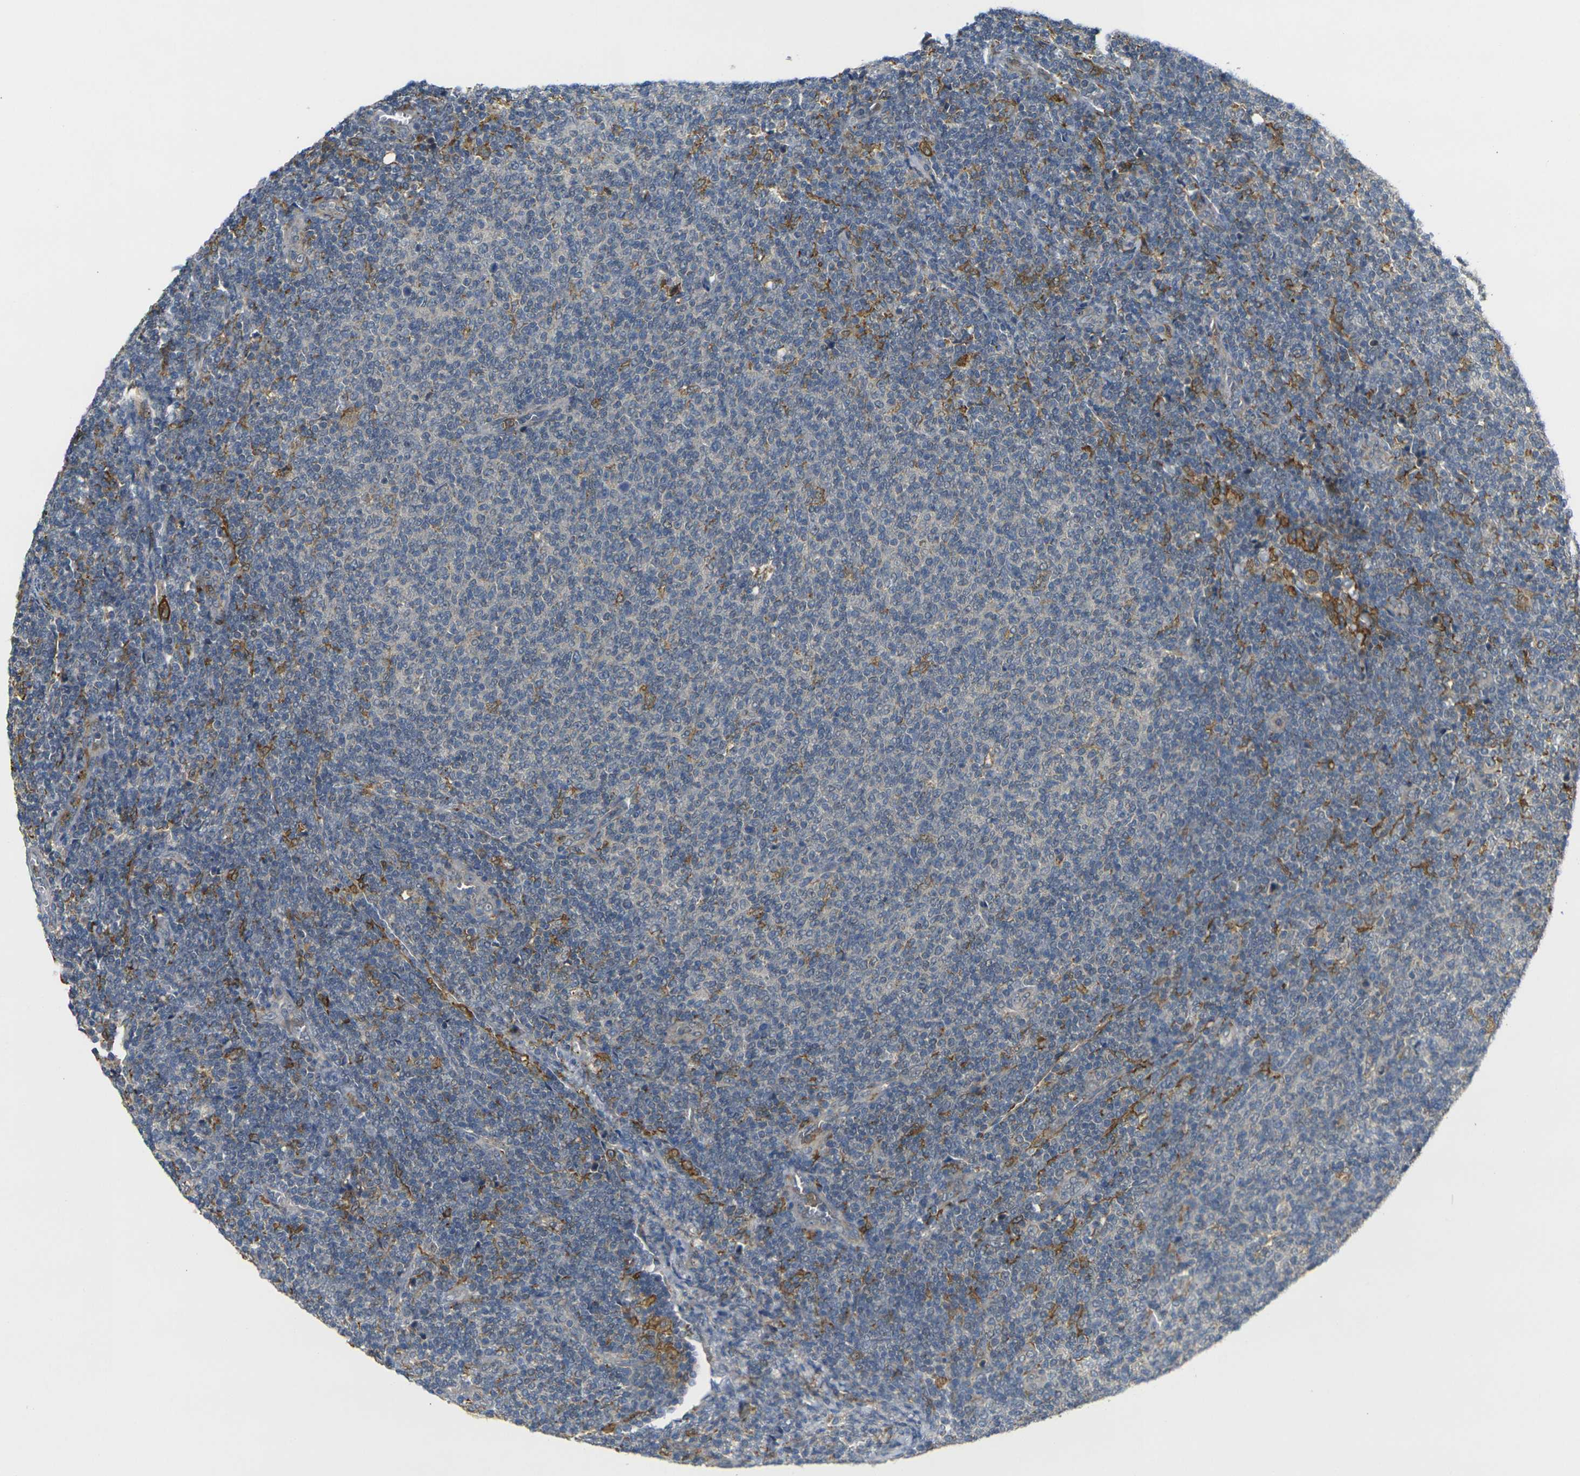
{"staining": {"intensity": "negative", "quantity": "none", "location": "none"}, "tissue": "lymphoma", "cell_type": "Tumor cells", "image_type": "cancer", "snomed": [{"axis": "morphology", "description": "Malignant lymphoma, non-Hodgkin's type, Low grade"}, {"axis": "topography", "description": "Lymph node"}], "caption": "DAB (3,3'-diaminobenzidine) immunohistochemical staining of human low-grade malignant lymphoma, non-Hodgkin's type demonstrates no significant positivity in tumor cells.", "gene": "PIGL", "patient": {"sex": "male", "age": 66}}